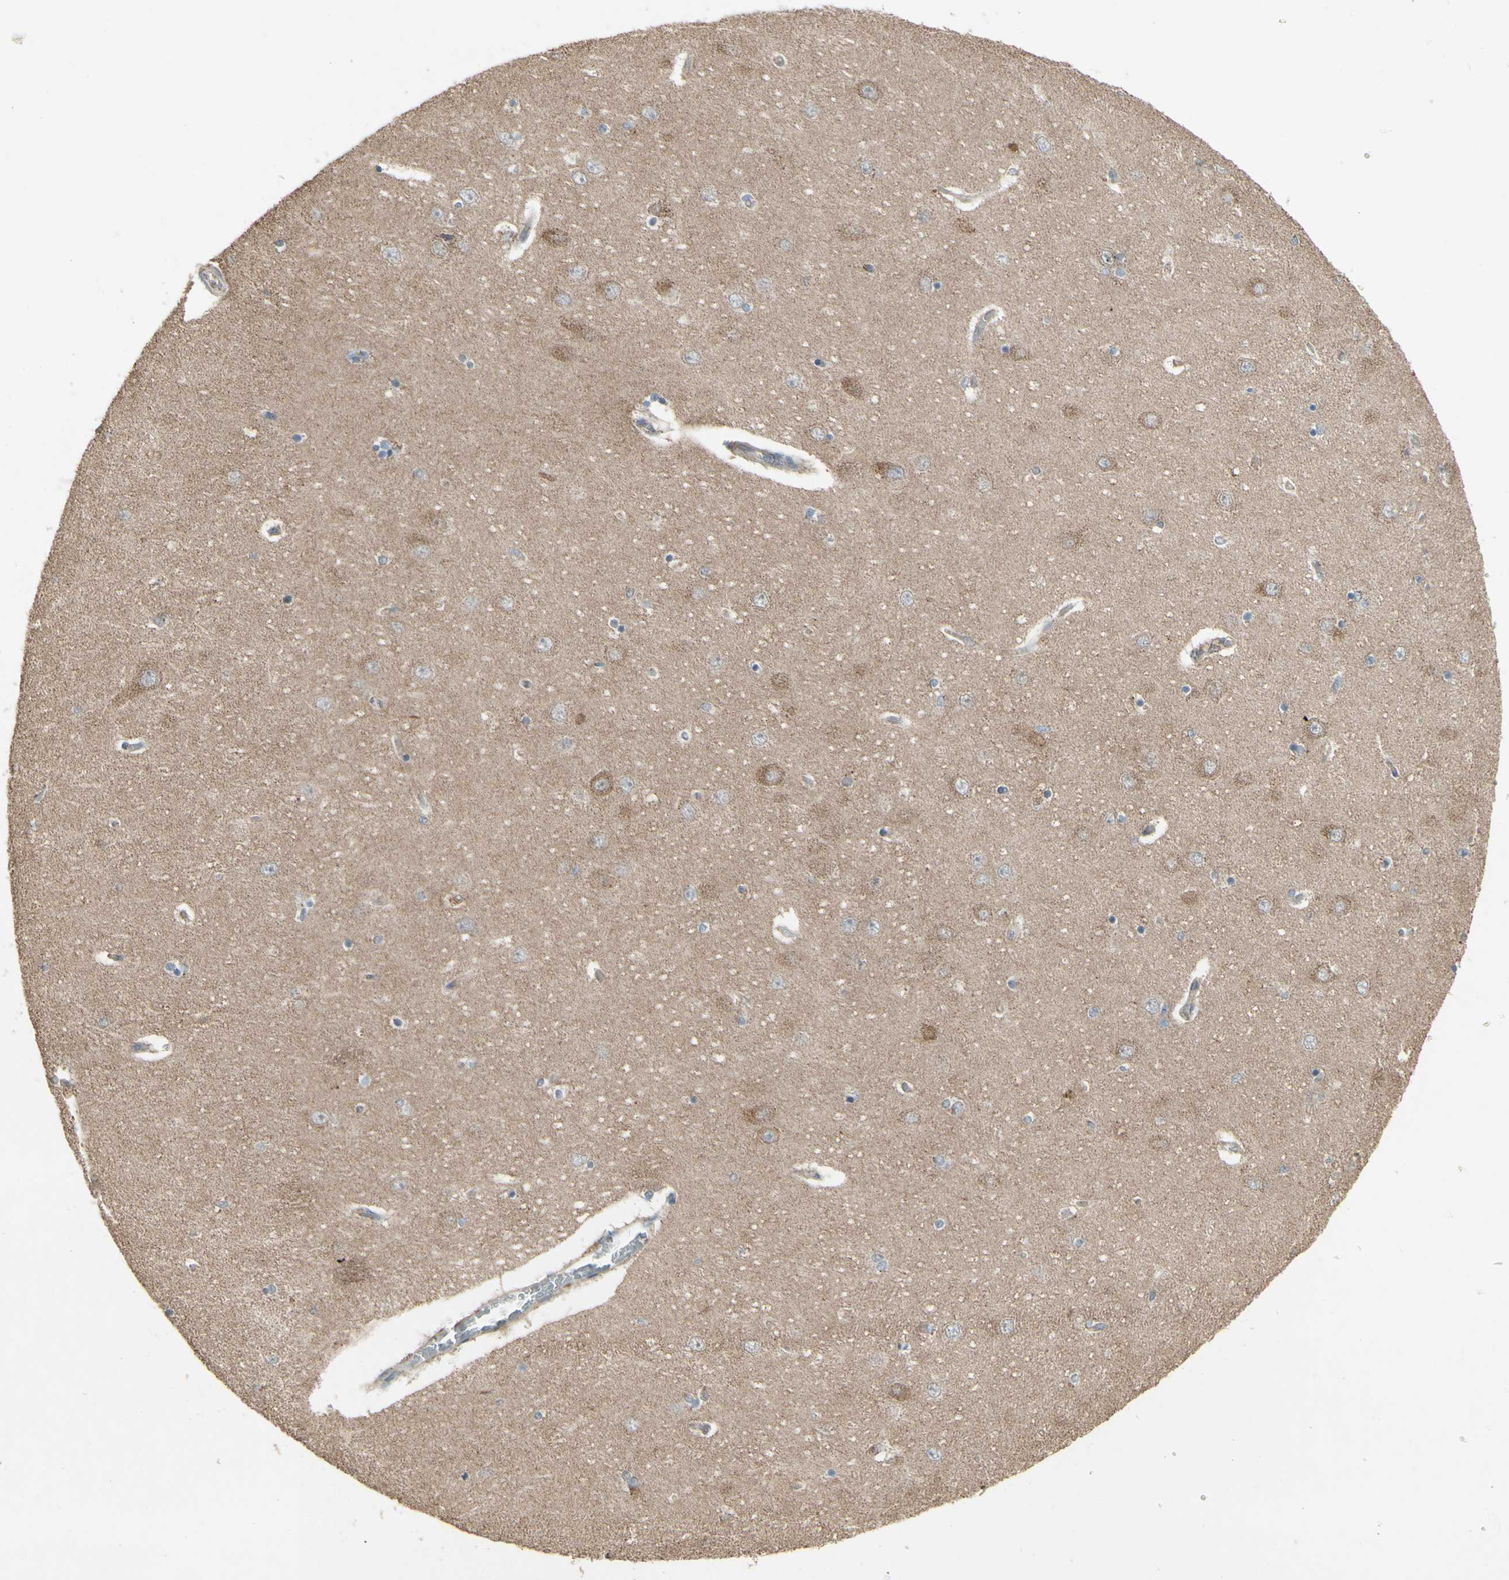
{"staining": {"intensity": "negative", "quantity": "none", "location": "none"}, "tissue": "hippocampus", "cell_type": "Glial cells", "image_type": "normal", "snomed": [{"axis": "morphology", "description": "Normal tissue, NOS"}, {"axis": "topography", "description": "Hippocampus"}], "caption": "This is an IHC micrograph of unremarkable human hippocampus. There is no staining in glial cells.", "gene": "ENSG00000285526", "patient": {"sex": "female", "age": 54}}